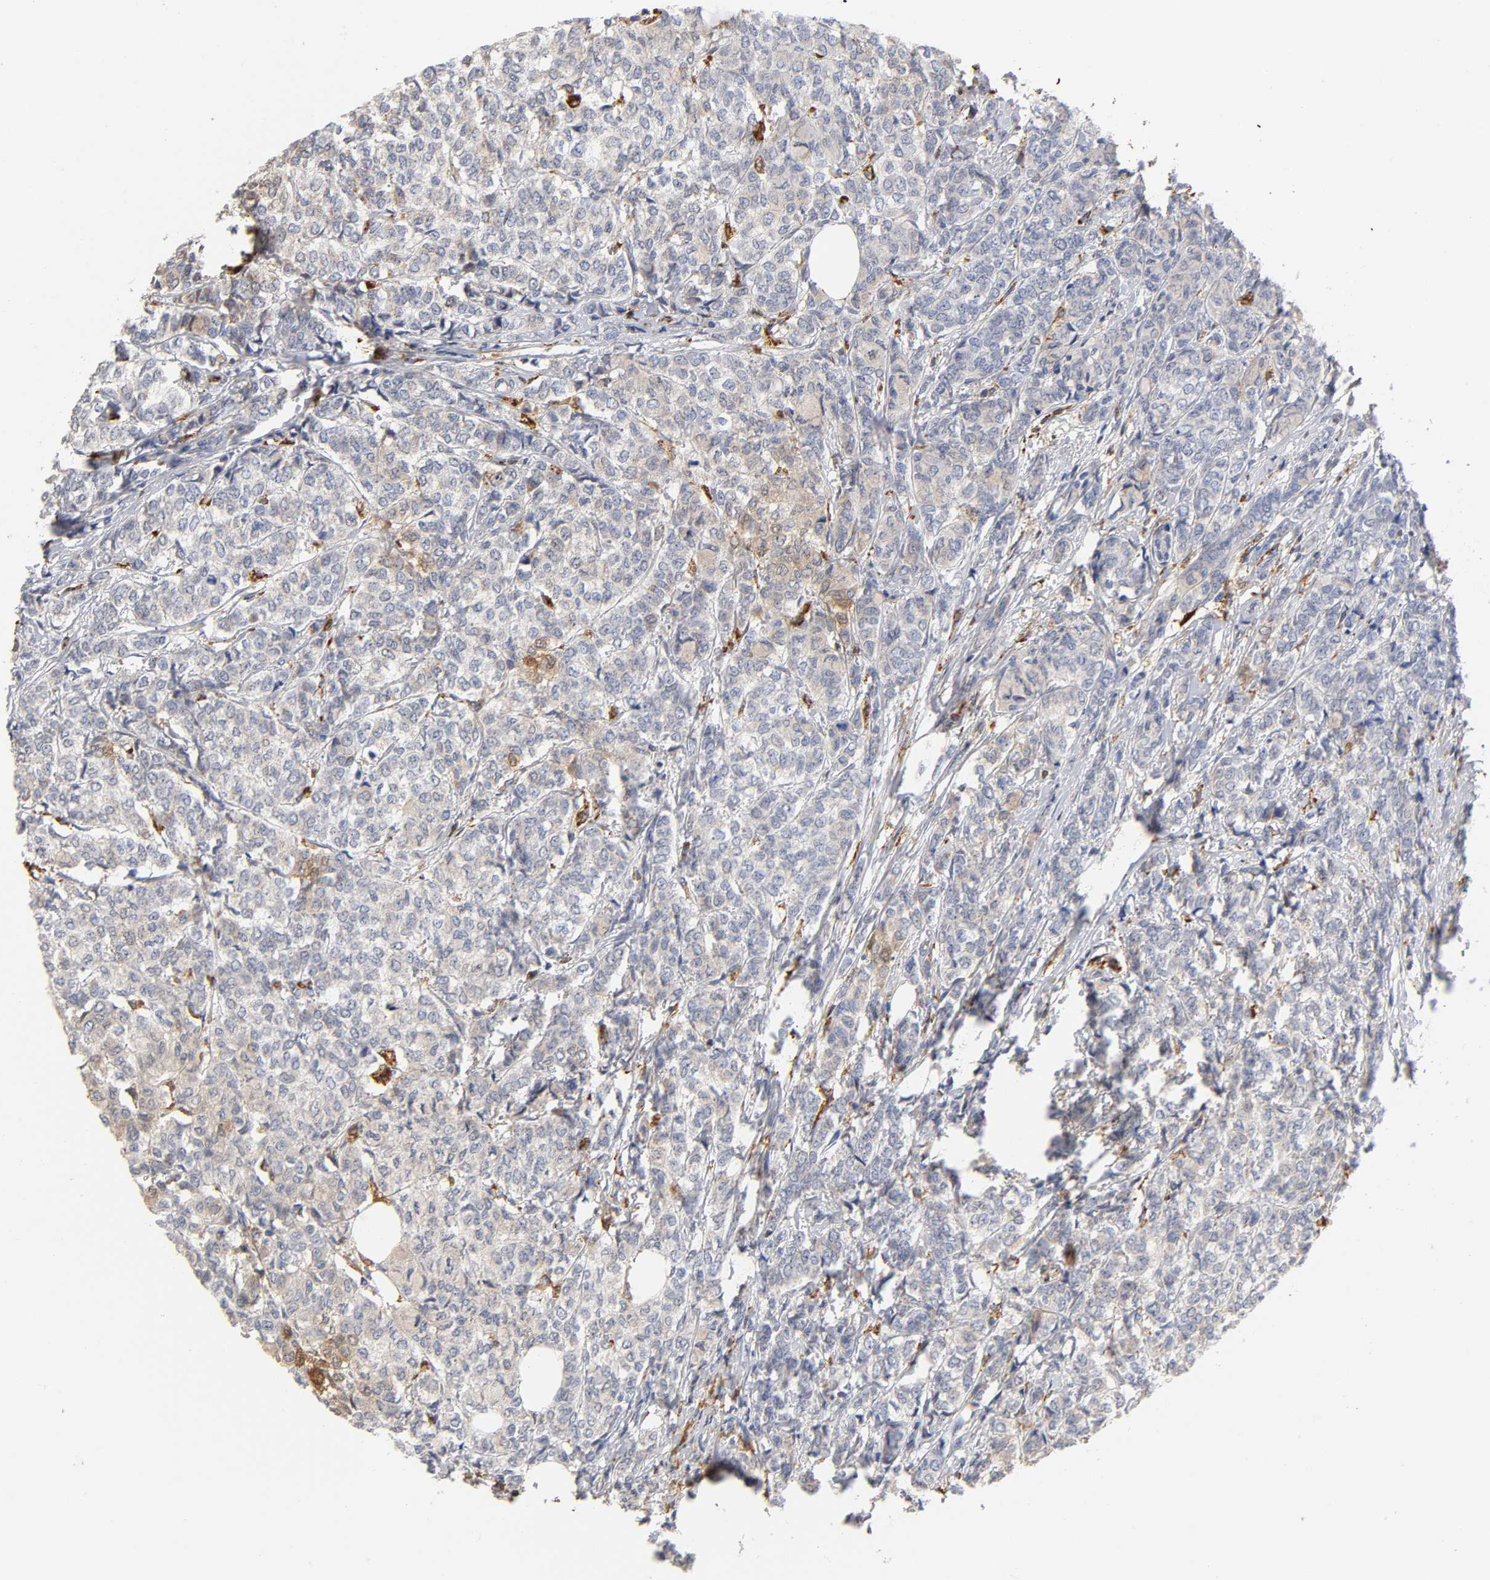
{"staining": {"intensity": "weak", "quantity": "<25%", "location": "cytoplasmic/membranous"}, "tissue": "breast cancer", "cell_type": "Tumor cells", "image_type": "cancer", "snomed": [{"axis": "morphology", "description": "Lobular carcinoma"}, {"axis": "topography", "description": "Breast"}], "caption": "IHC micrograph of neoplastic tissue: human breast cancer stained with DAB (3,3'-diaminobenzidine) reveals no significant protein expression in tumor cells.", "gene": "ISG15", "patient": {"sex": "female", "age": 60}}